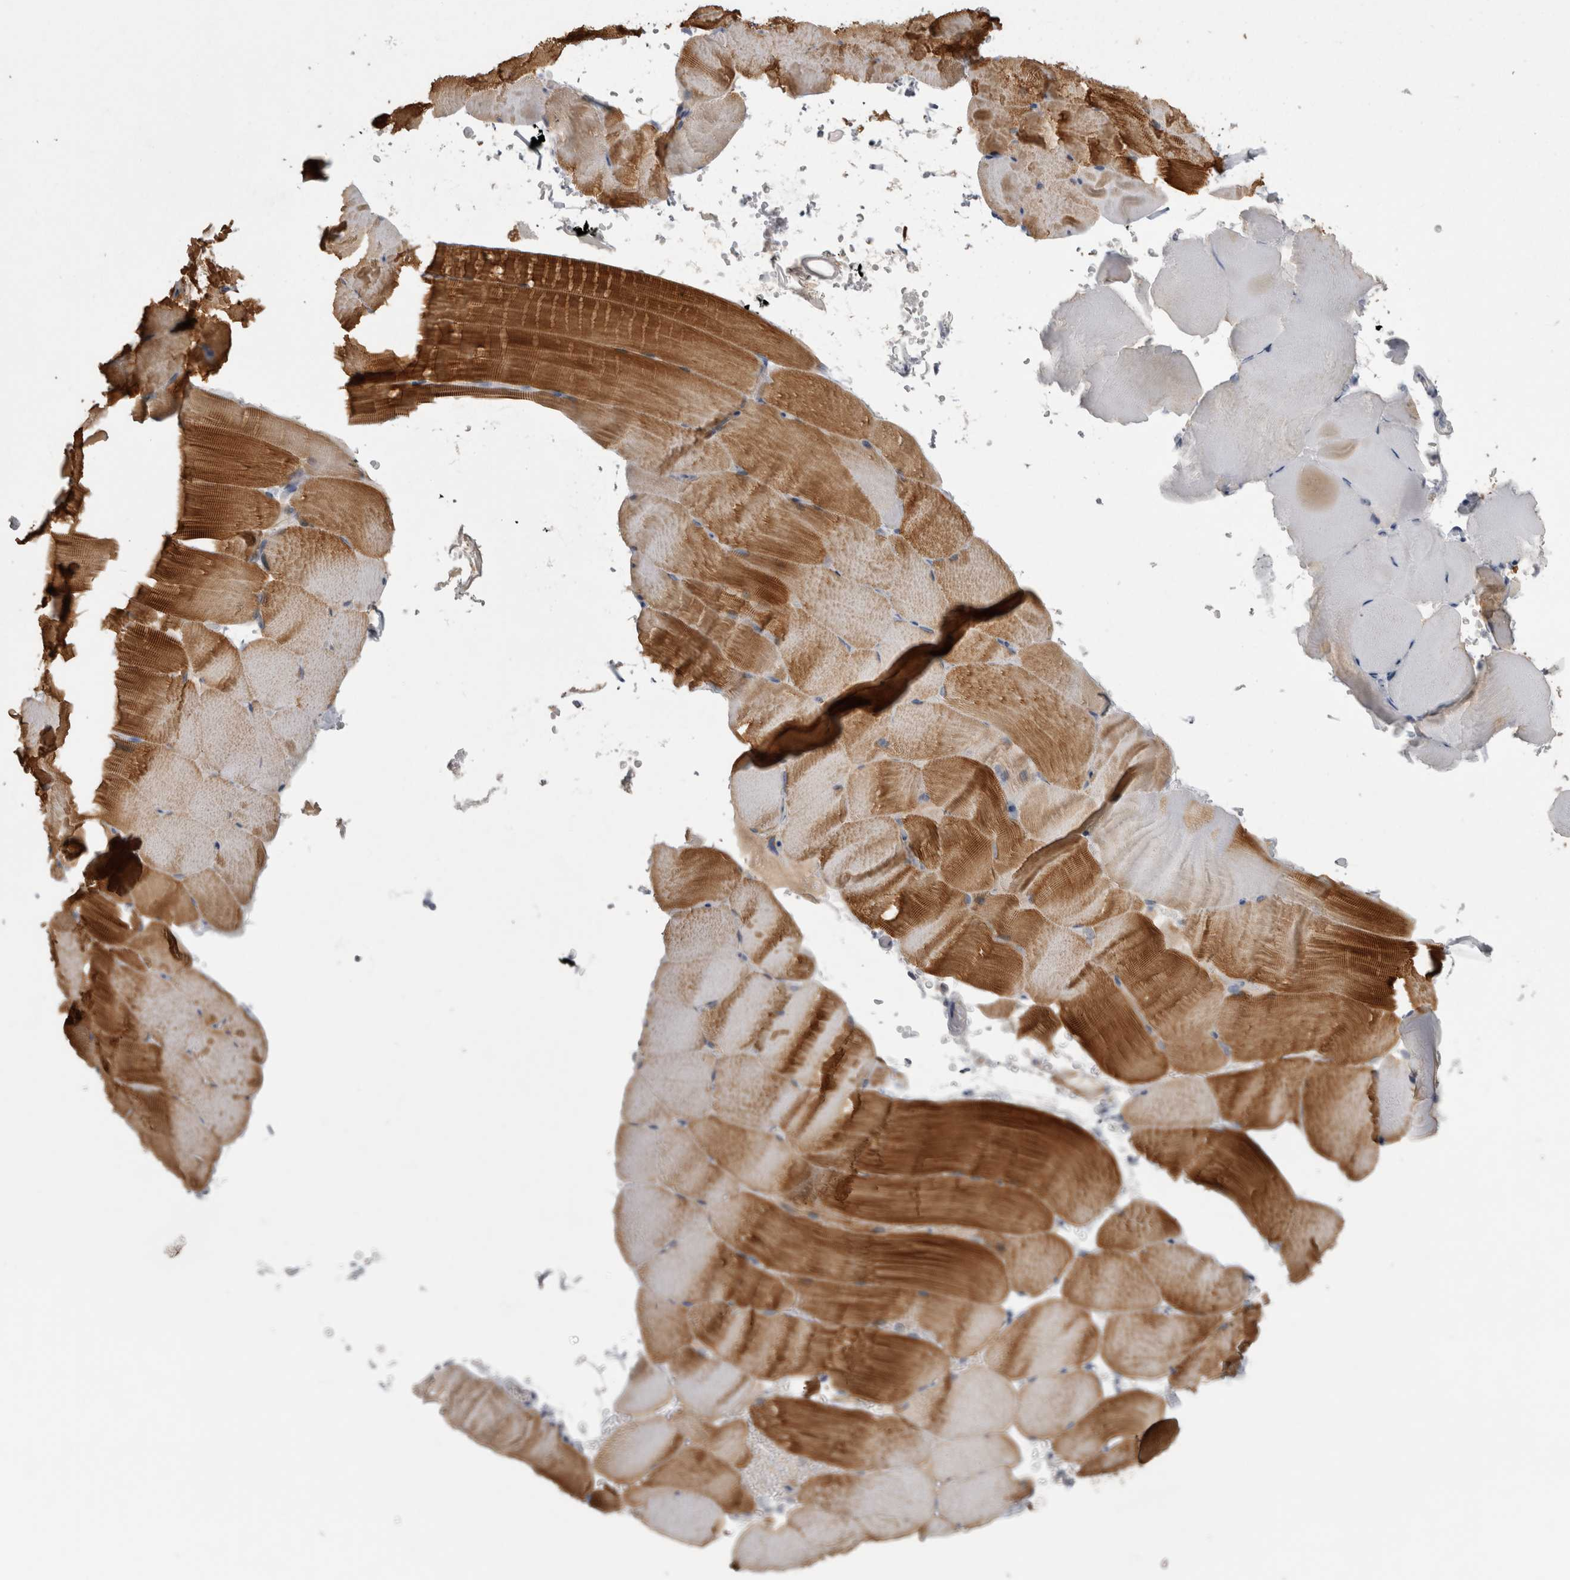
{"staining": {"intensity": "moderate", "quantity": ">75%", "location": "cytoplasmic/membranous"}, "tissue": "skeletal muscle", "cell_type": "Myocytes", "image_type": "normal", "snomed": [{"axis": "morphology", "description": "Normal tissue, NOS"}, {"axis": "topography", "description": "Skeletal muscle"}, {"axis": "topography", "description": "Parathyroid gland"}], "caption": "Myocytes display medium levels of moderate cytoplasmic/membranous staining in approximately >75% of cells in unremarkable skeletal muscle.", "gene": "LRRC40", "patient": {"sex": "female", "age": 37}}